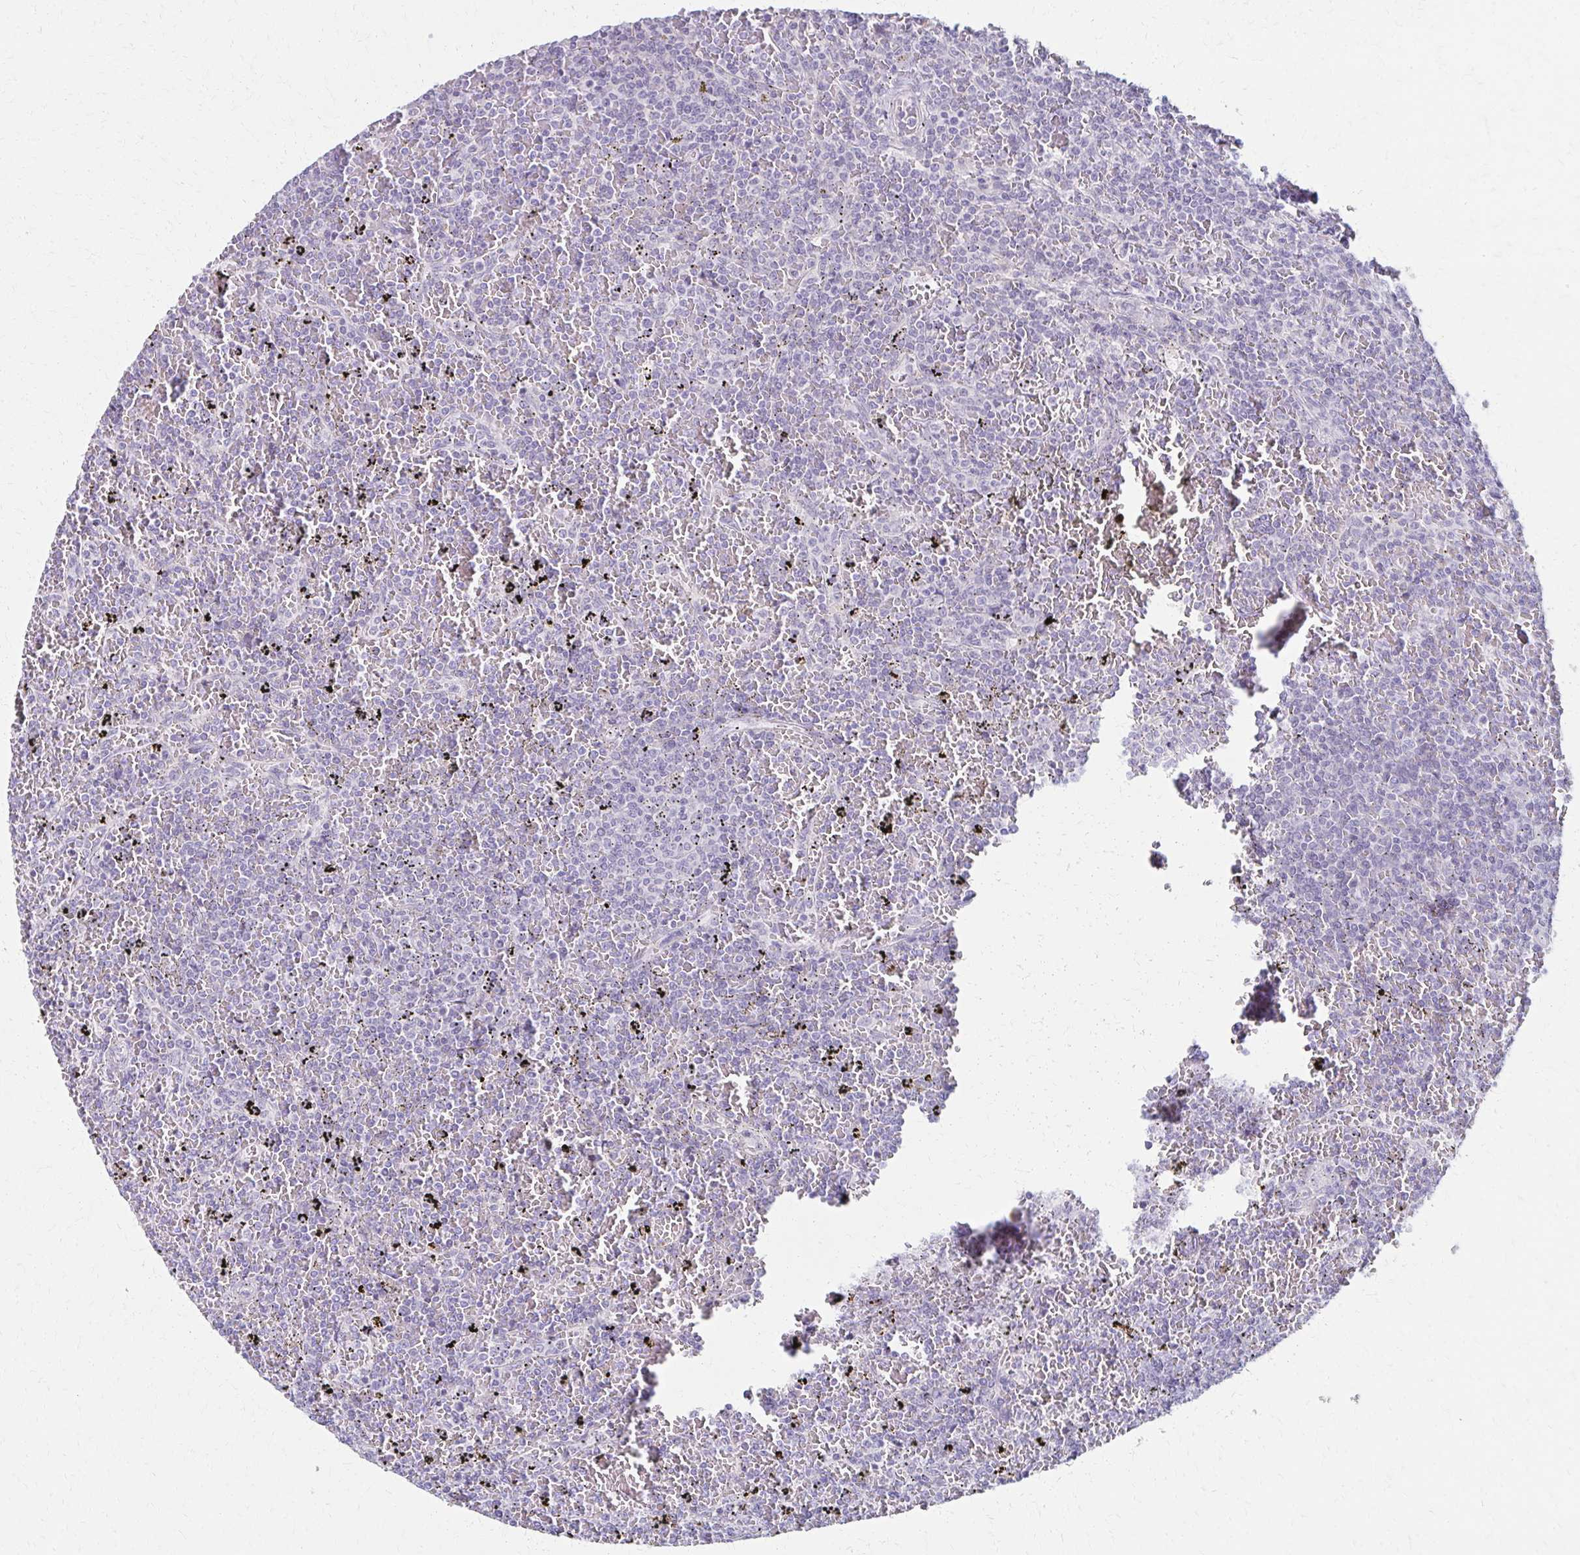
{"staining": {"intensity": "negative", "quantity": "none", "location": "none"}, "tissue": "lymphoma", "cell_type": "Tumor cells", "image_type": "cancer", "snomed": [{"axis": "morphology", "description": "Malignant lymphoma, non-Hodgkin's type, Low grade"}, {"axis": "topography", "description": "Spleen"}], "caption": "Tumor cells show no significant protein positivity in low-grade malignant lymphoma, non-Hodgkin's type.", "gene": "MORC4", "patient": {"sex": "female", "age": 77}}